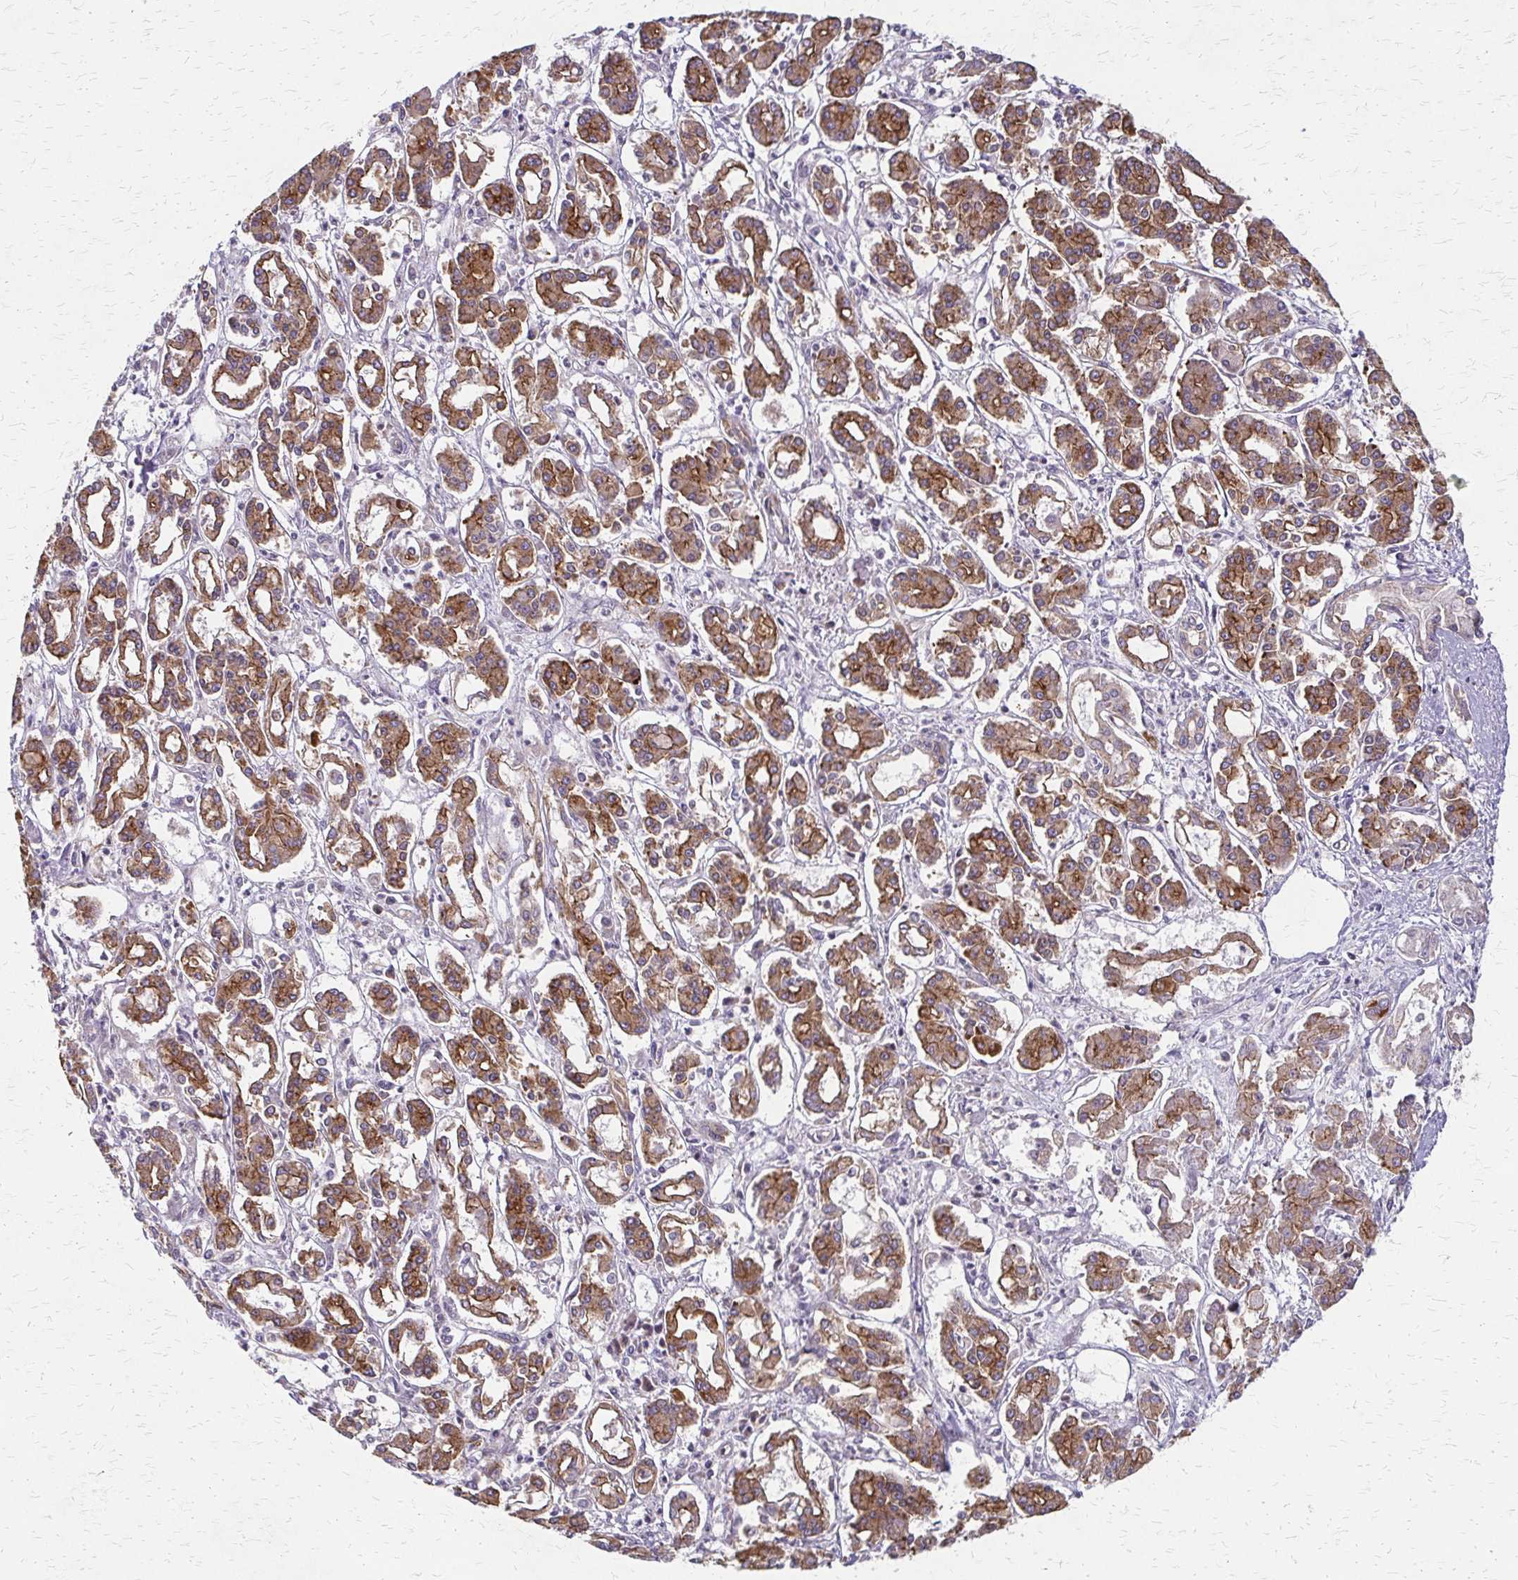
{"staining": {"intensity": "moderate", "quantity": ">75%", "location": "cytoplasmic/membranous"}, "tissue": "pancreatic cancer", "cell_type": "Tumor cells", "image_type": "cancer", "snomed": [{"axis": "morphology", "description": "Adenocarcinoma, NOS"}, {"axis": "topography", "description": "Pancreas"}], "caption": "A histopathology image of adenocarcinoma (pancreatic) stained for a protein shows moderate cytoplasmic/membranous brown staining in tumor cells. (IHC, brightfield microscopy, high magnification).", "gene": "ZNF383", "patient": {"sex": "male", "age": 85}}